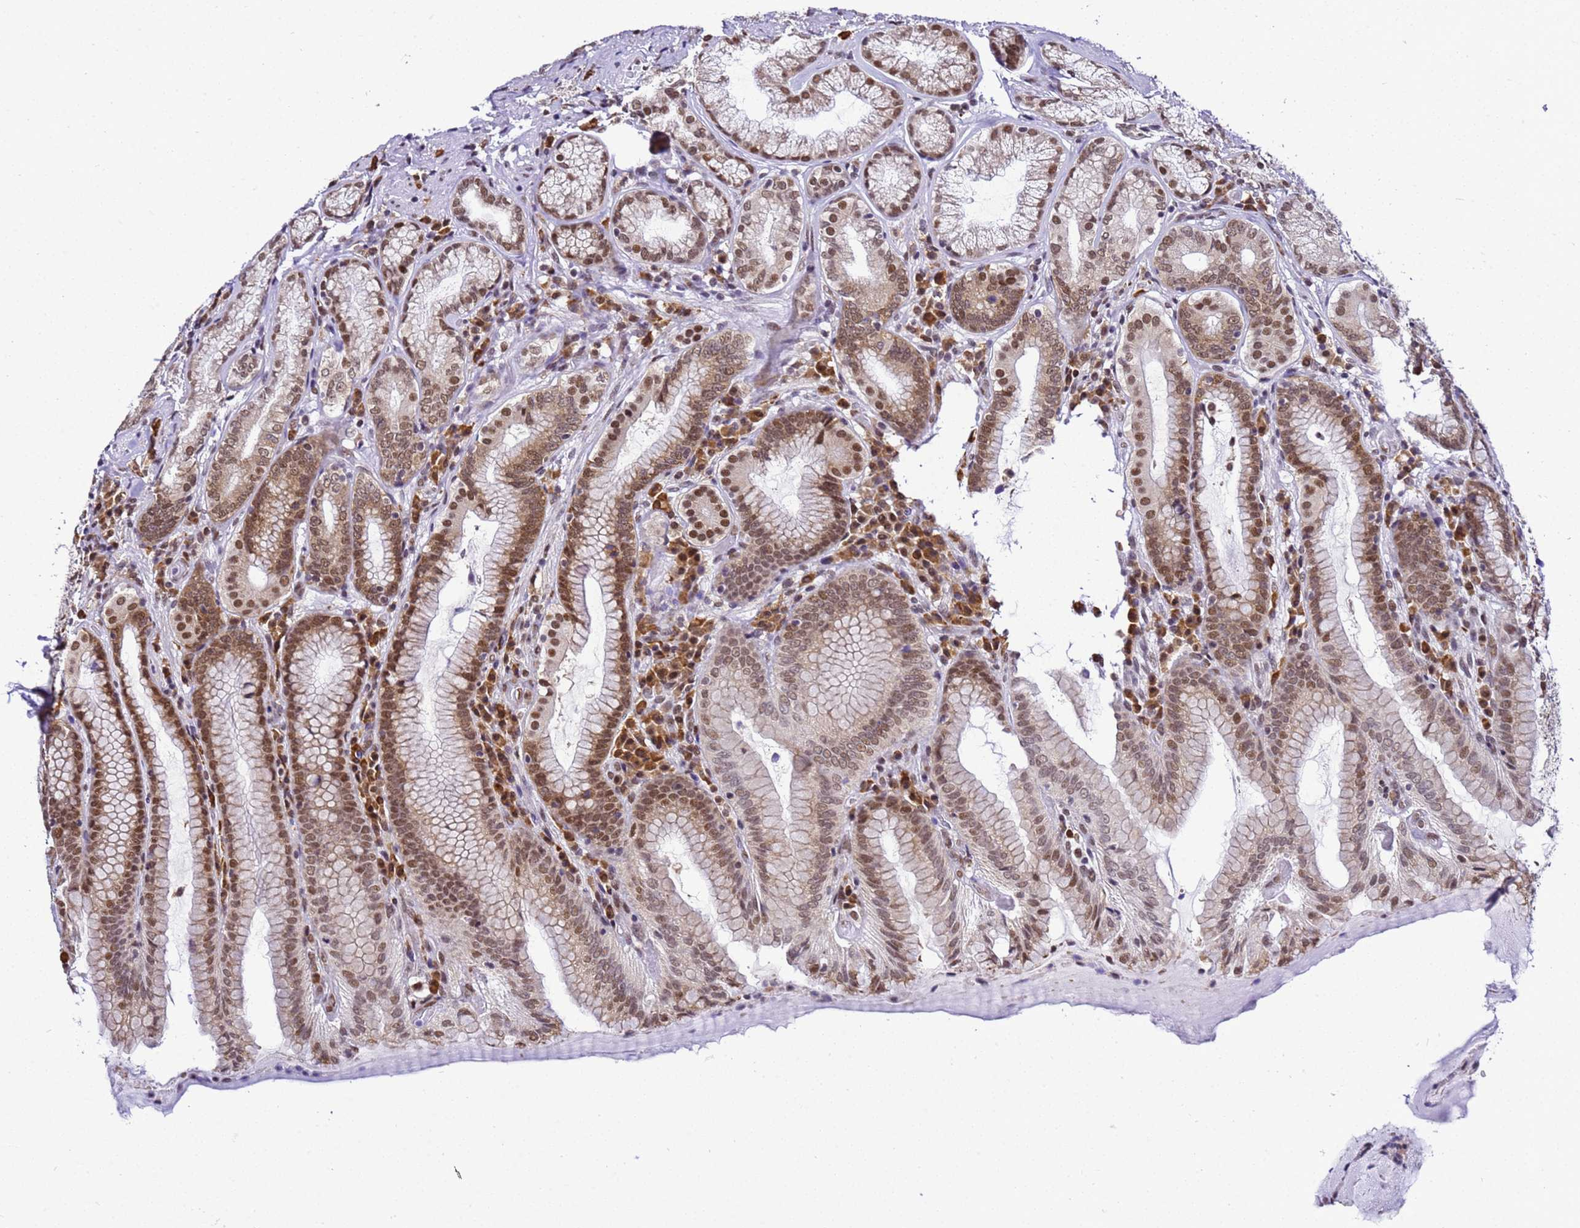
{"staining": {"intensity": "moderate", "quantity": ">75%", "location": "cytoplasmic/membranous,nuclear"}, "tissue": "stomach", "cell_type": "Glandular cells", "image_type": "normal", "snomed": [{"axis": "morphology", "description": "Normal tissue, NOS"}, {"axis": "topography", "description": "Stomach, upper"}, {"axis": "topography", "description": "Stomach, lower"}], "caption": "Immunohistochemical staining of benign stomach reveals moderate cytoplasmic/membranous,nuclear protein expression in approximately >75% of glandular cells.", "gene": "SMN1", "patient": {"sex": "female", "age": 76}}